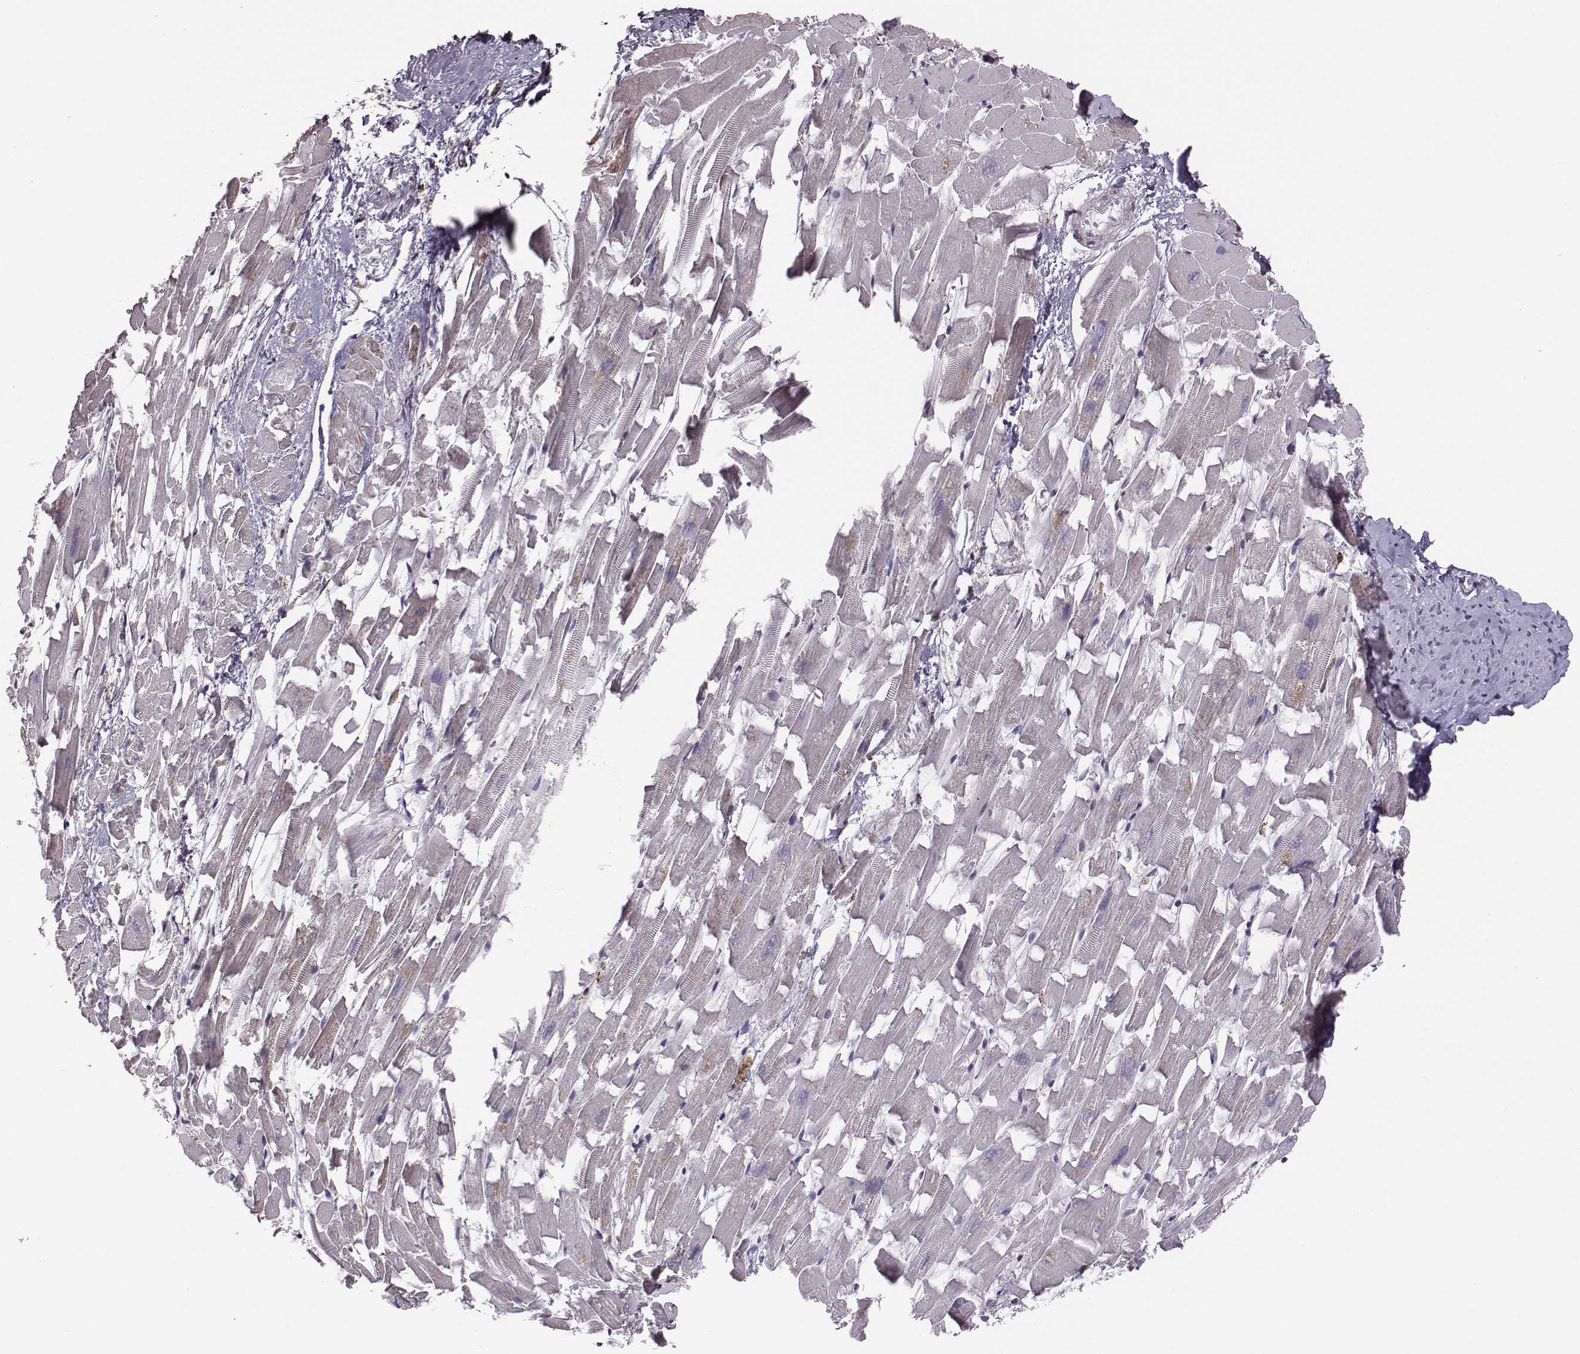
{"staining": {"intensity": "negative", "quantity": "none", "location": "none"}, "tissue": "heart muscle", "cell_type": "Cardiomyocytes", "image_type": "normal", "snomed": [{"axis": "morphology", "description": "Normal tissue, NOS"}, {"axis": "topography", "description": "Heart"}], "caption": "A histopathology image of human heart muscle is negative for staining in cardiomyocytes. The staining was performed using DAB to visualize the protein expression in brown, while the nuclei were stained in blue with hematoxylin (Magnification: 20x).", "gene": "SELENOI", "patient": {"sex": "female", "age": 64}}